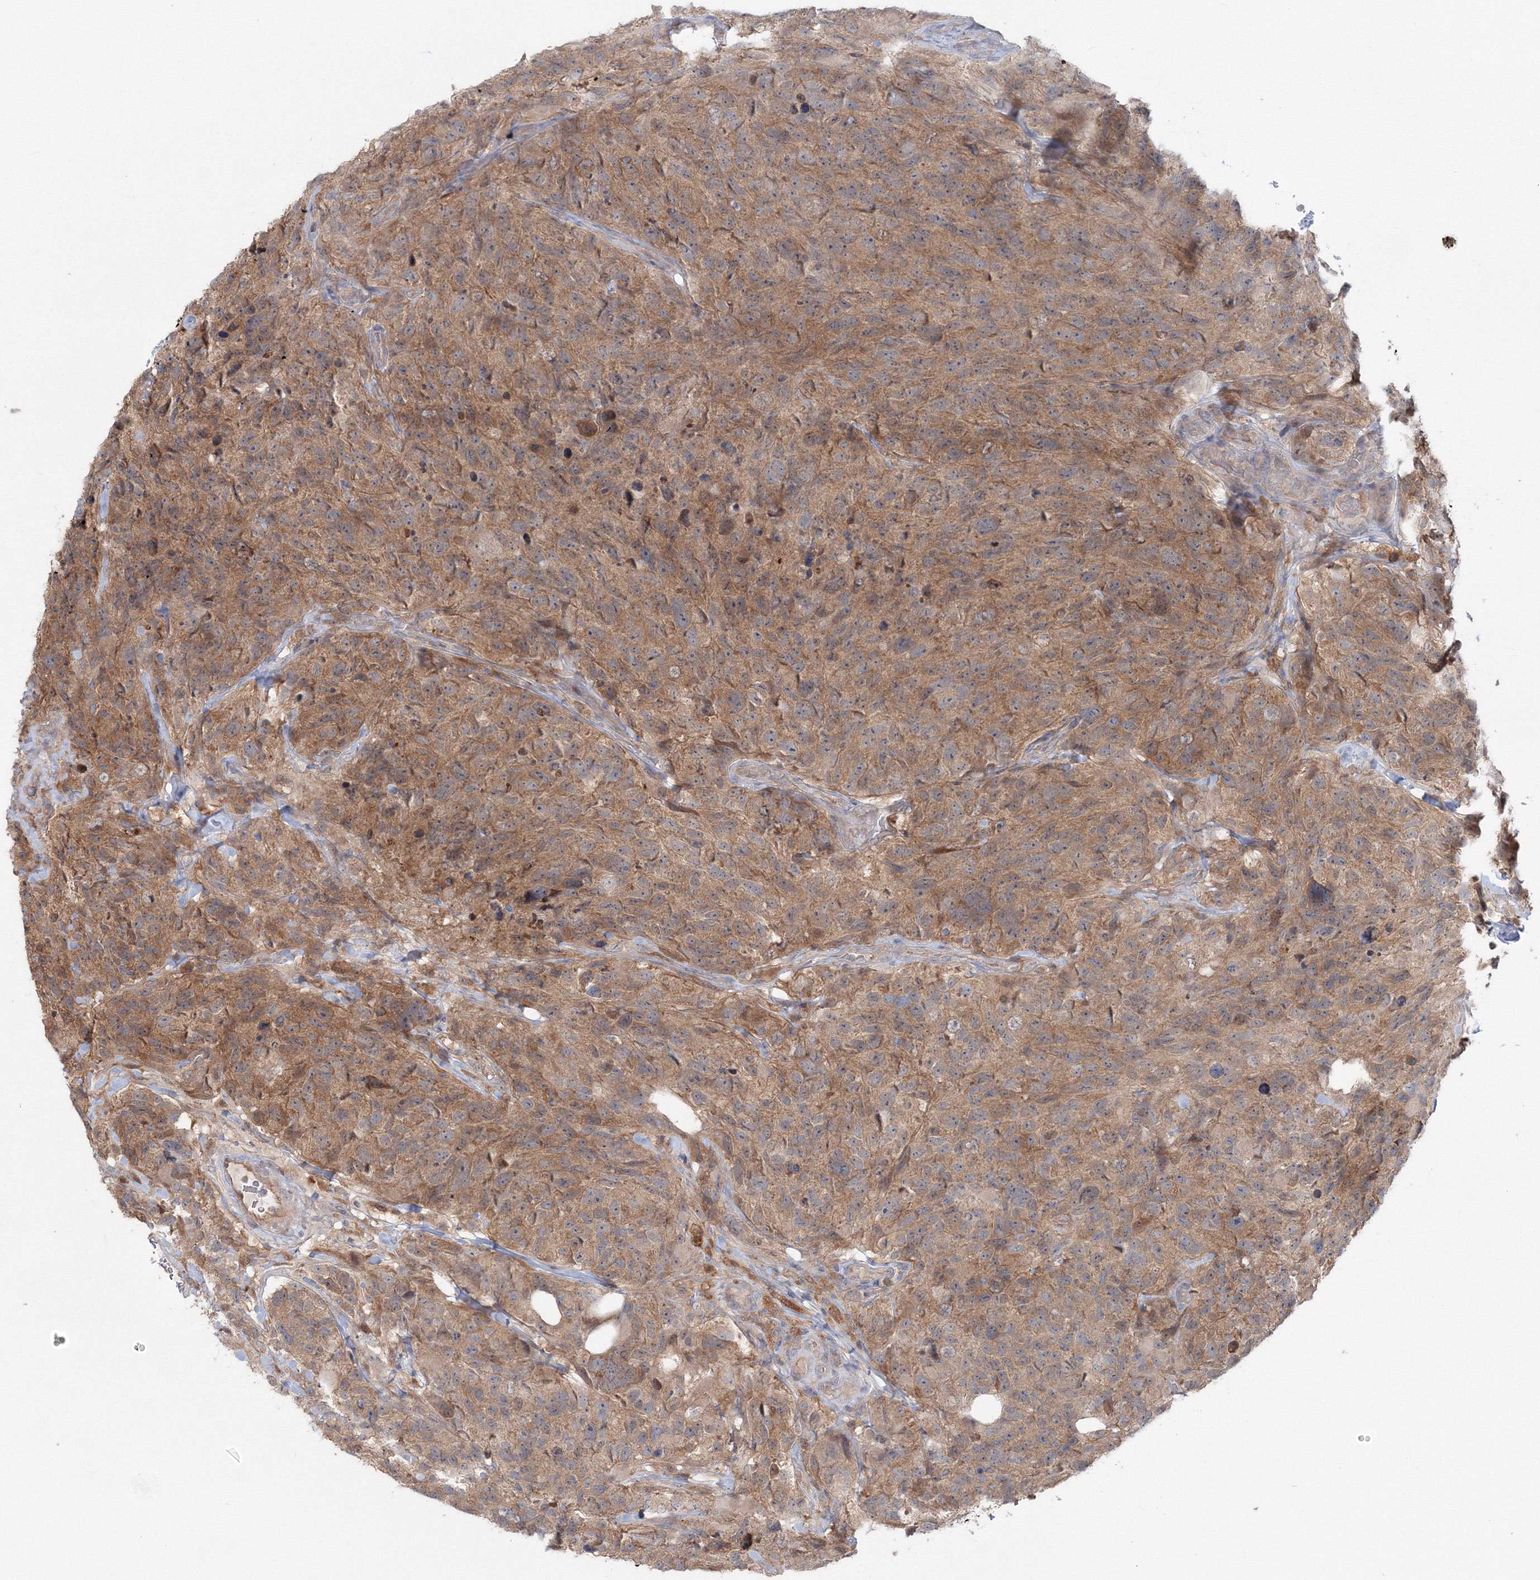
{"staining": {"intensity": "moderate", "quantity": ">75%", "location": "cytoplasmic/membranous"}, "tissue": "glioma", "cell_type": "Tumor cells", "image_type": "cancer", "snomed": [{"axis": "morphology", "description": "Glioma, malignant, High grade"}, {"axis": "topography", "description": "Brain"}], "caption": "Glioma stained with DAB IHC shows medium levels of moderate cytoplasmic/membranous expression in approximately >75% of tumor cells.", "gene": "MKRN2", "patient": {"sex": "male", "age": 69}}